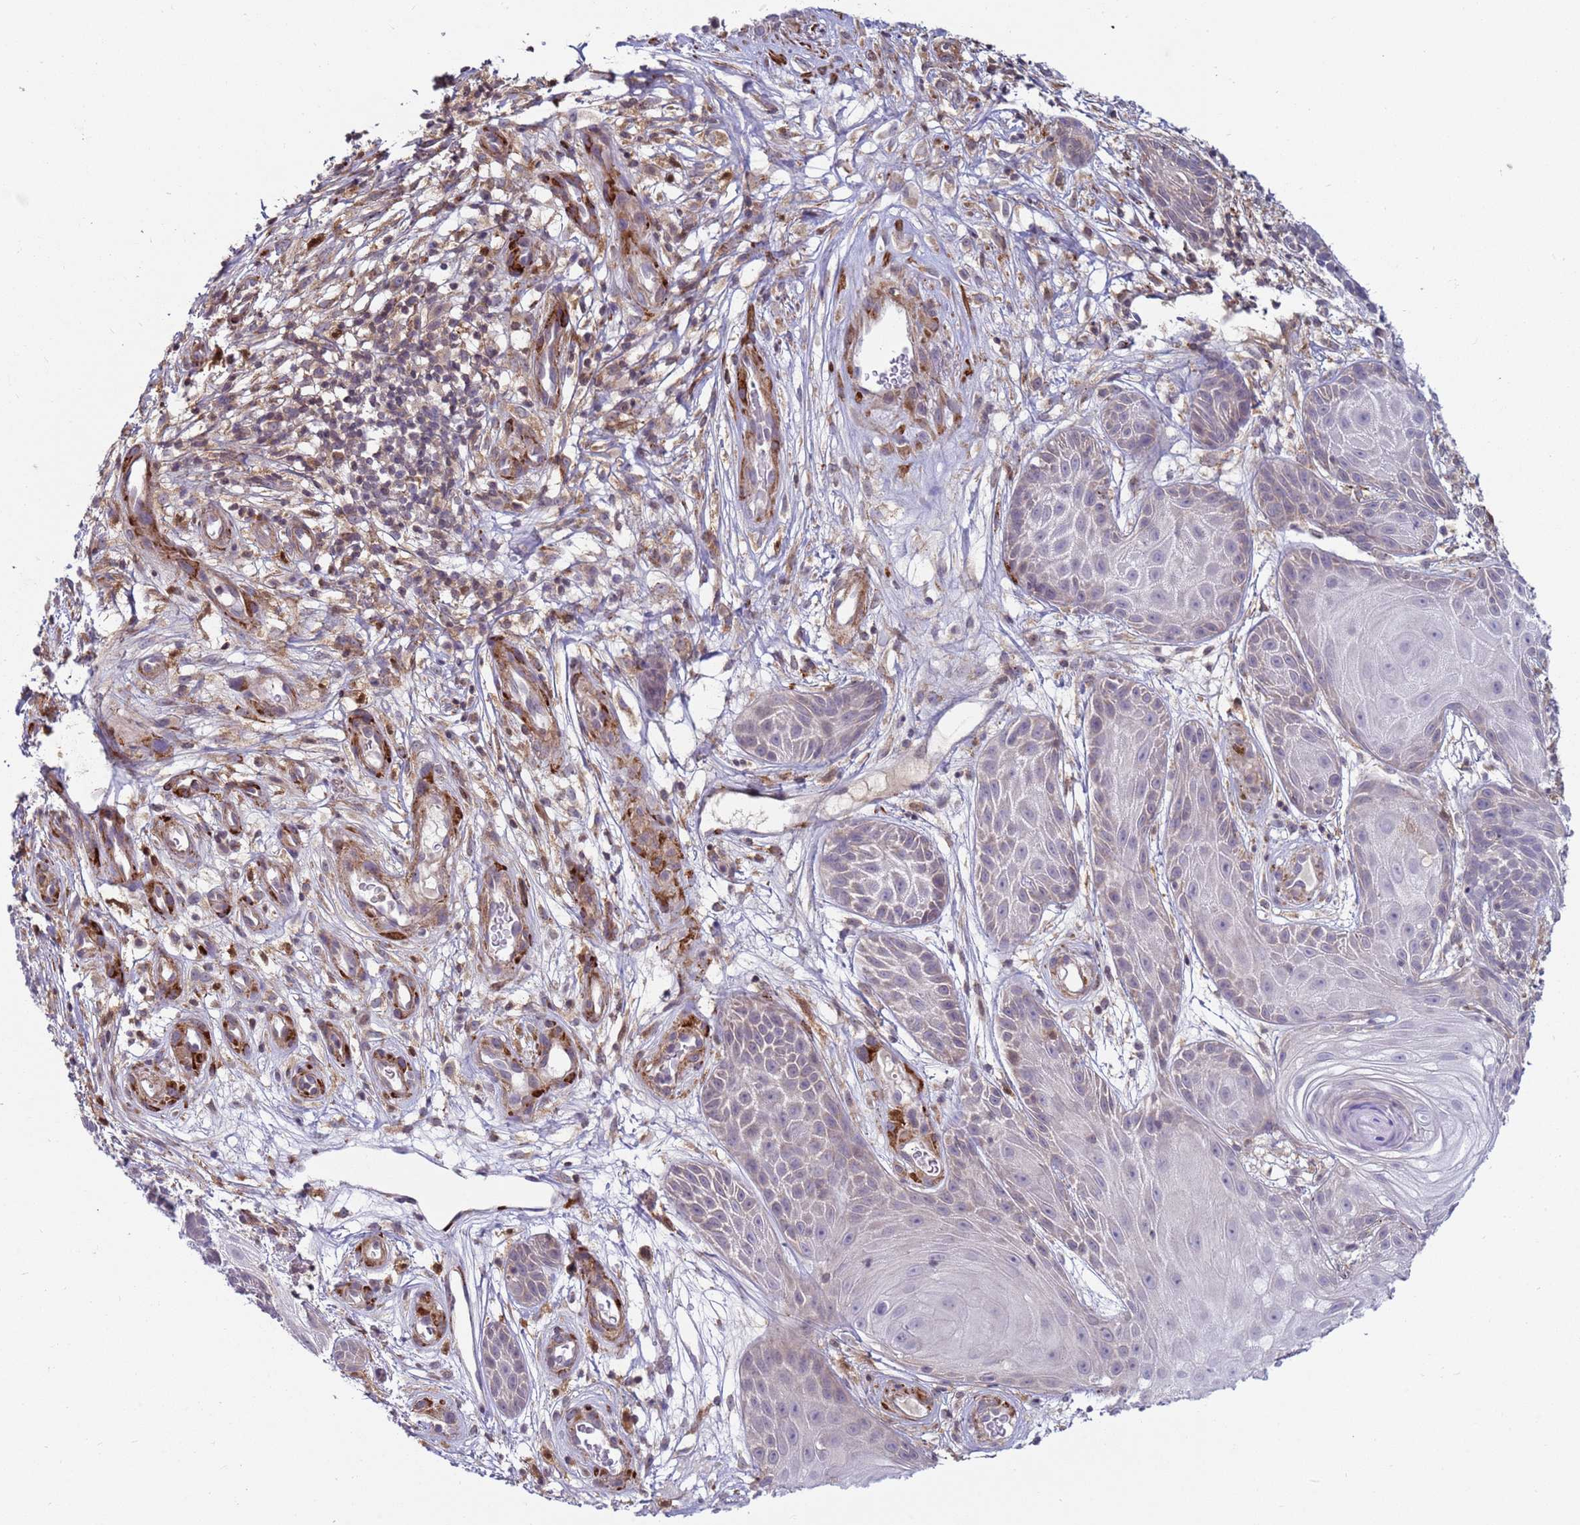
{"staining": {"intensity": "weak", "quantity": "<25%", "location": "cytoplasmic/membranous"}, "tissue": "skin cancer", "cell_type": "Tumor cells", "image_type": "cancer", "snomed": [{"axis": "morphology", "description": "Basal cell carcinoma"}, {"axis": "topography", "description": "Skin"}], "caption": "The immunohistochemistry (IHC) photomicrograph has no significant expression in tumor cells of basal cell carcinoma (skin) tissue.", "gene": "SNAPC4", "patient": {"sex": "male", "age": 89}}